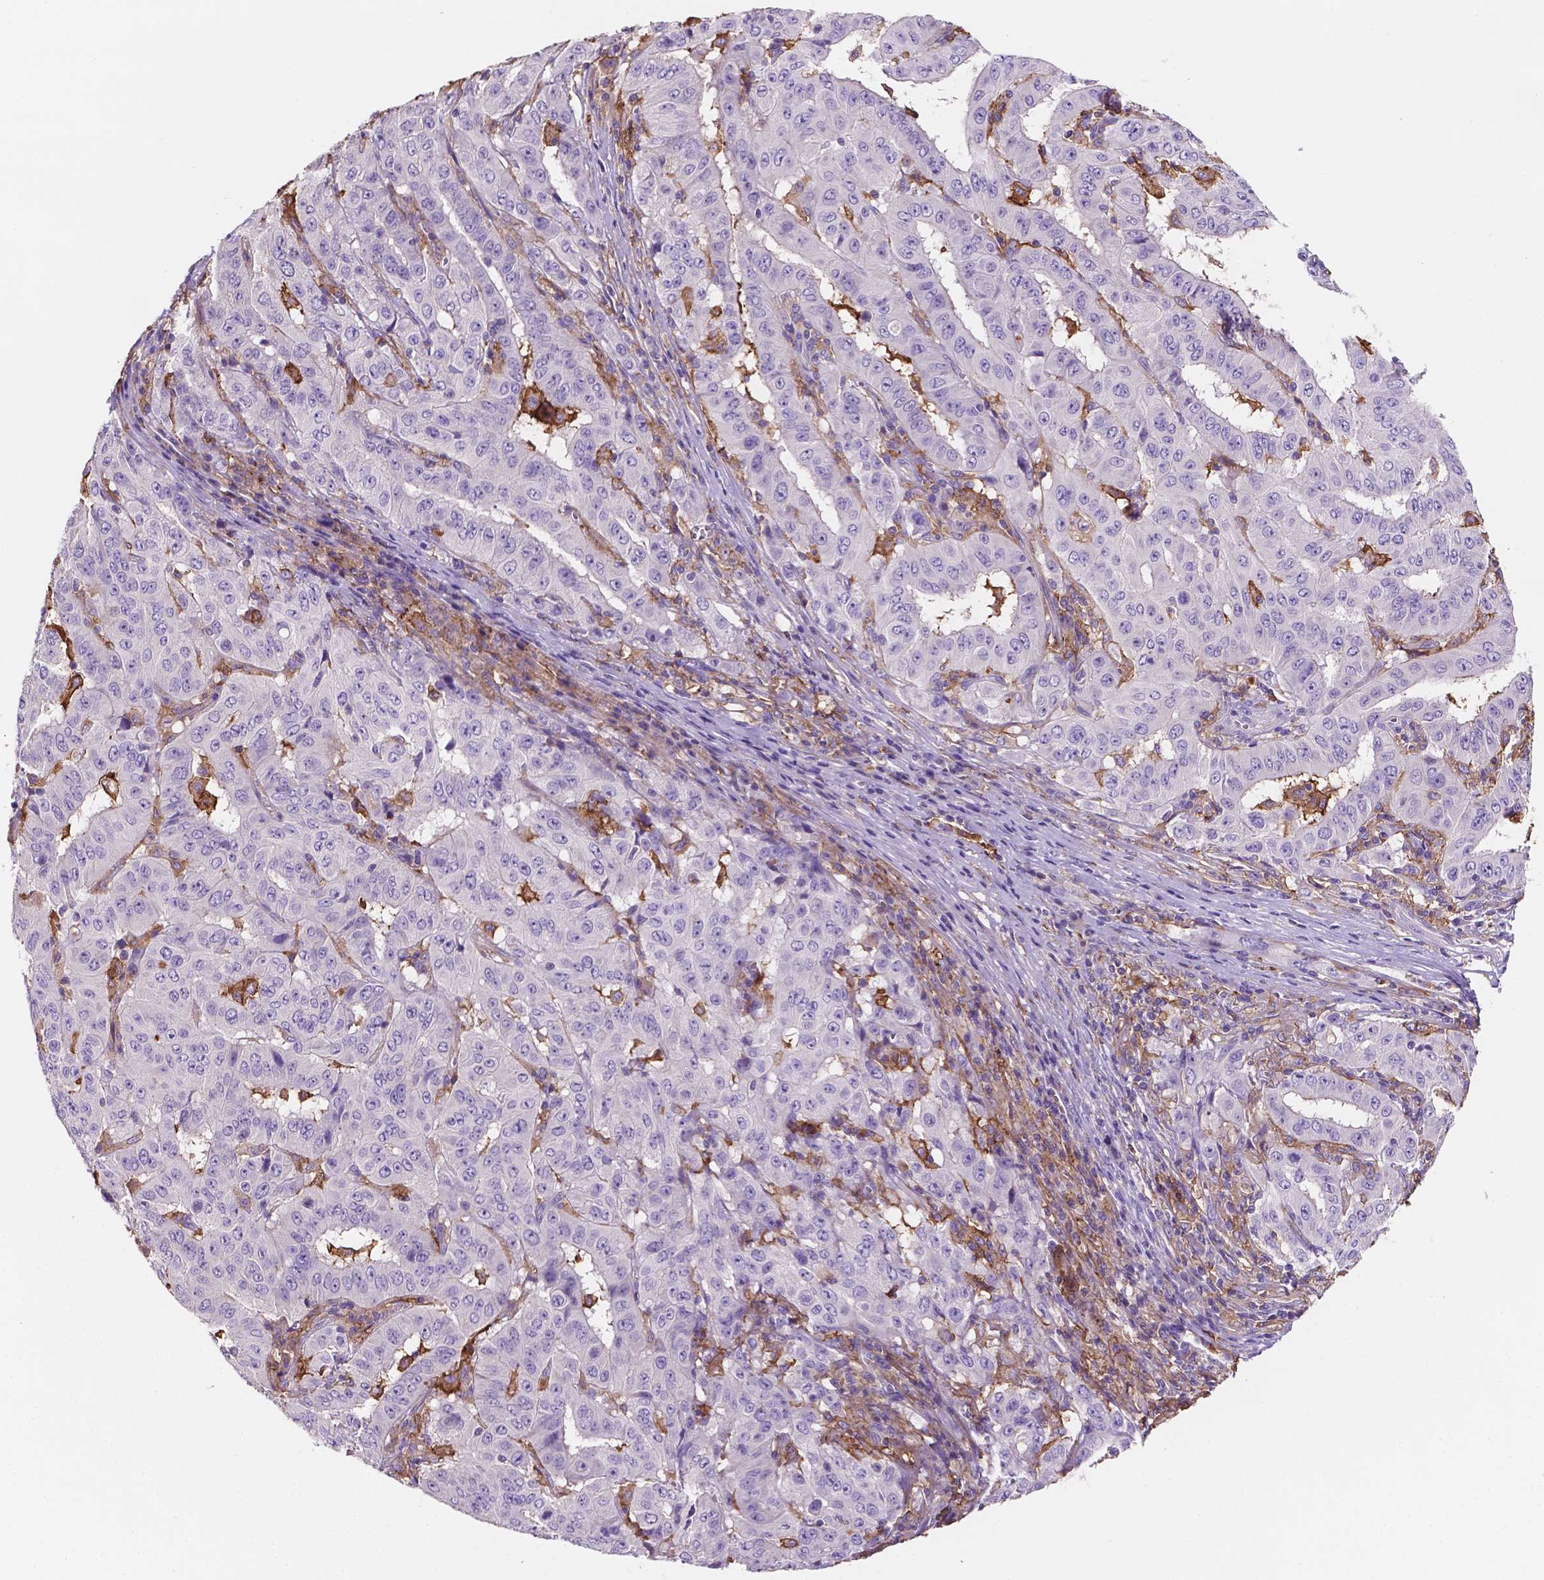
{"staining": {"intensity": "negative", "quantity": "none", "location": "none"}, "tissue": "pancreatic cancer", "cell_type": "Tumor cells", "image_type": "cancer", "snomed": [{"axis": "morphology", "description": "Adenocarcinoma, NOS"}, {"axis": "topography", "description": "Pancreas"}], "caption": "Tumor cells are negative for brown protein staining in pancreatic cancer. (Brightfield microscopy of DAB IHC at high magnification).", "gene": "MKRN2OS", "patient": {"sex": "male", "age": 63}}